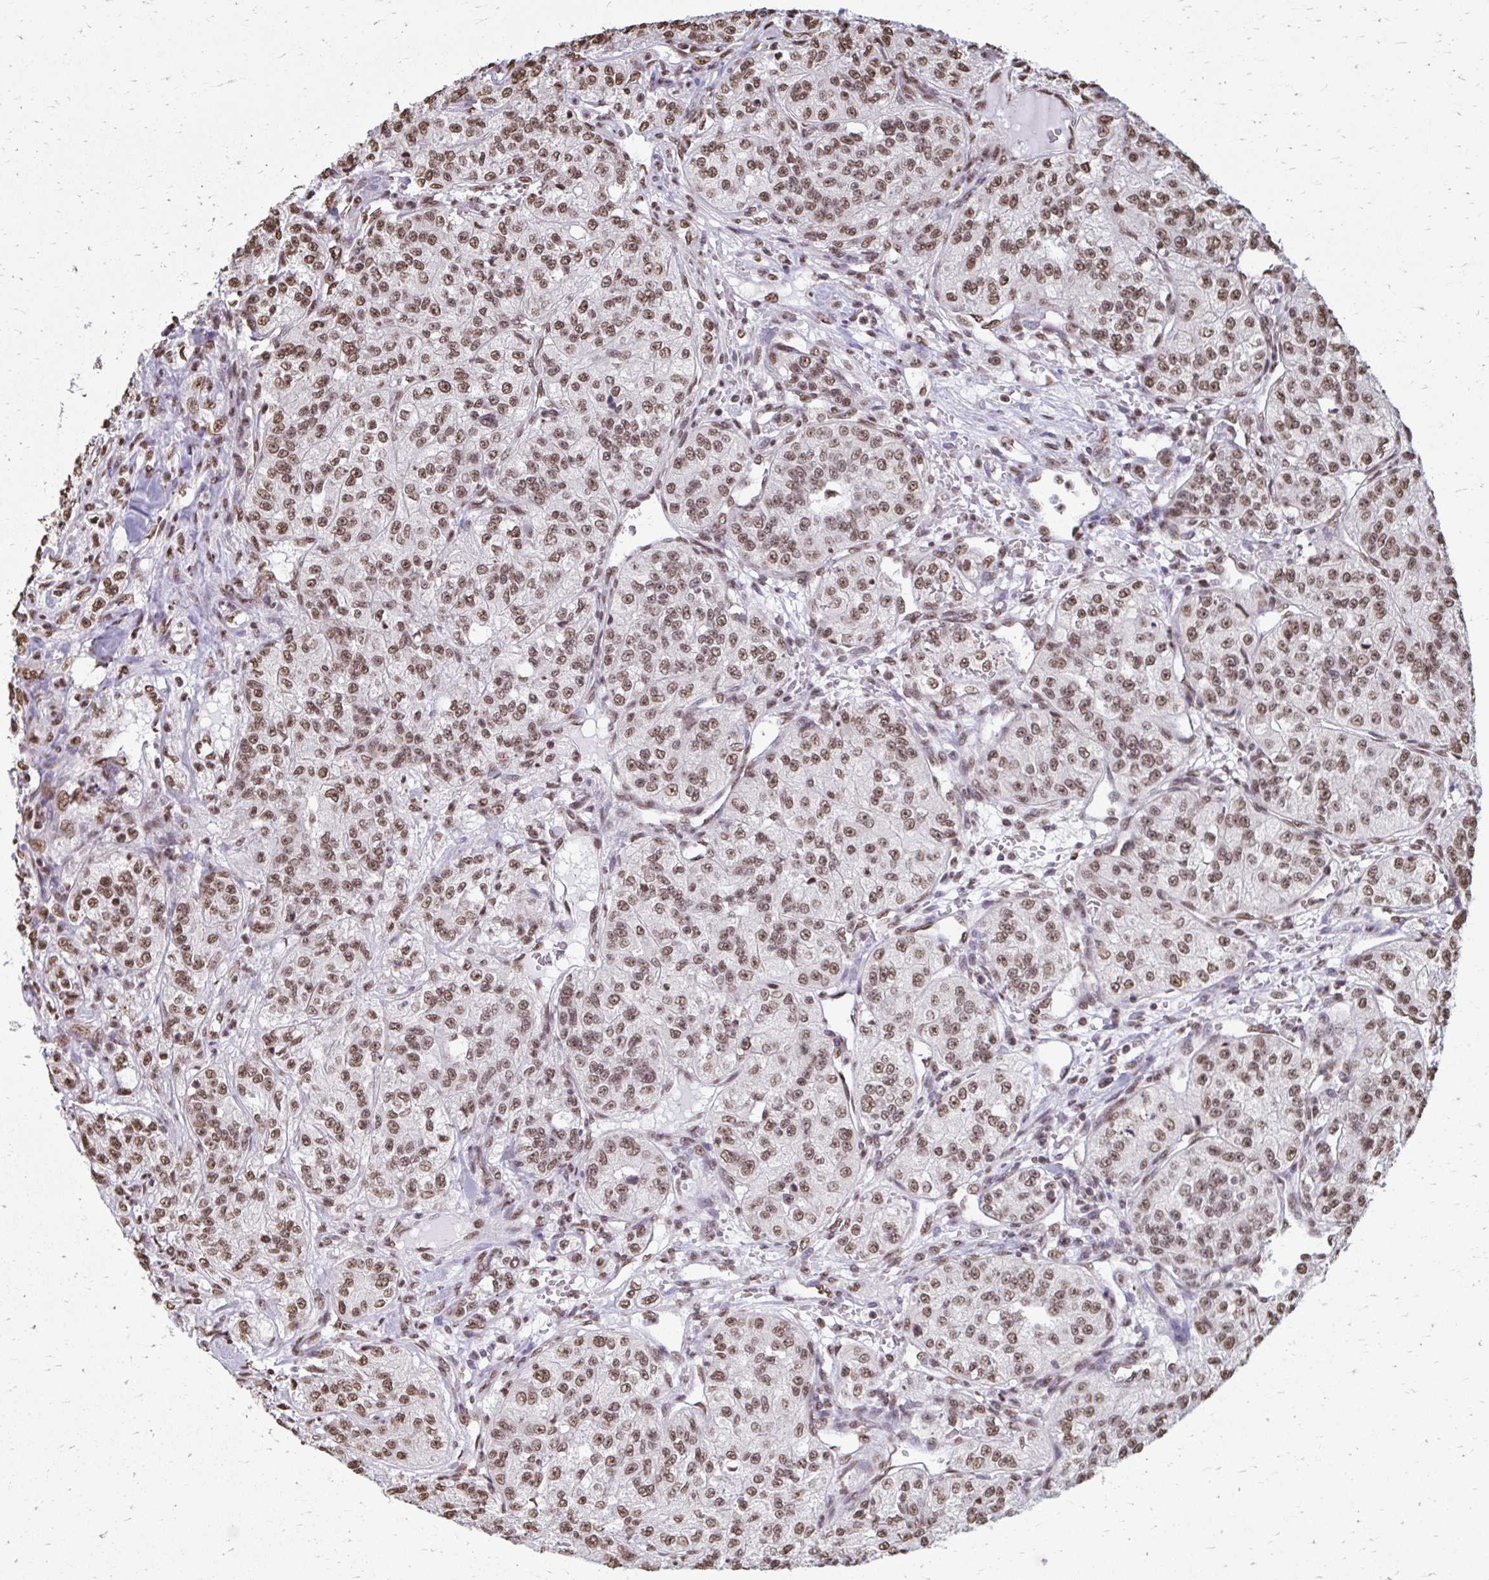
{"staining": {"intensity": "moderate", "quantity": ">75%", "location": "nuclear"}, "tissue": "renal cancer", "cell_type": "Tumor cells", "image_type": "cancer", "snomed": [{"axis": "morphology", "description": "Adenocarcinoma, NOS"}, {"axis": "topography", "description": "Kidney"}], "caption": "Brown immunohistochemical staining in human renal cancer displays moderate nuclear staining in about >75% of tumor cells.", "gene": "SNRPA", "patient": {"sex": "female", "age": 63}}